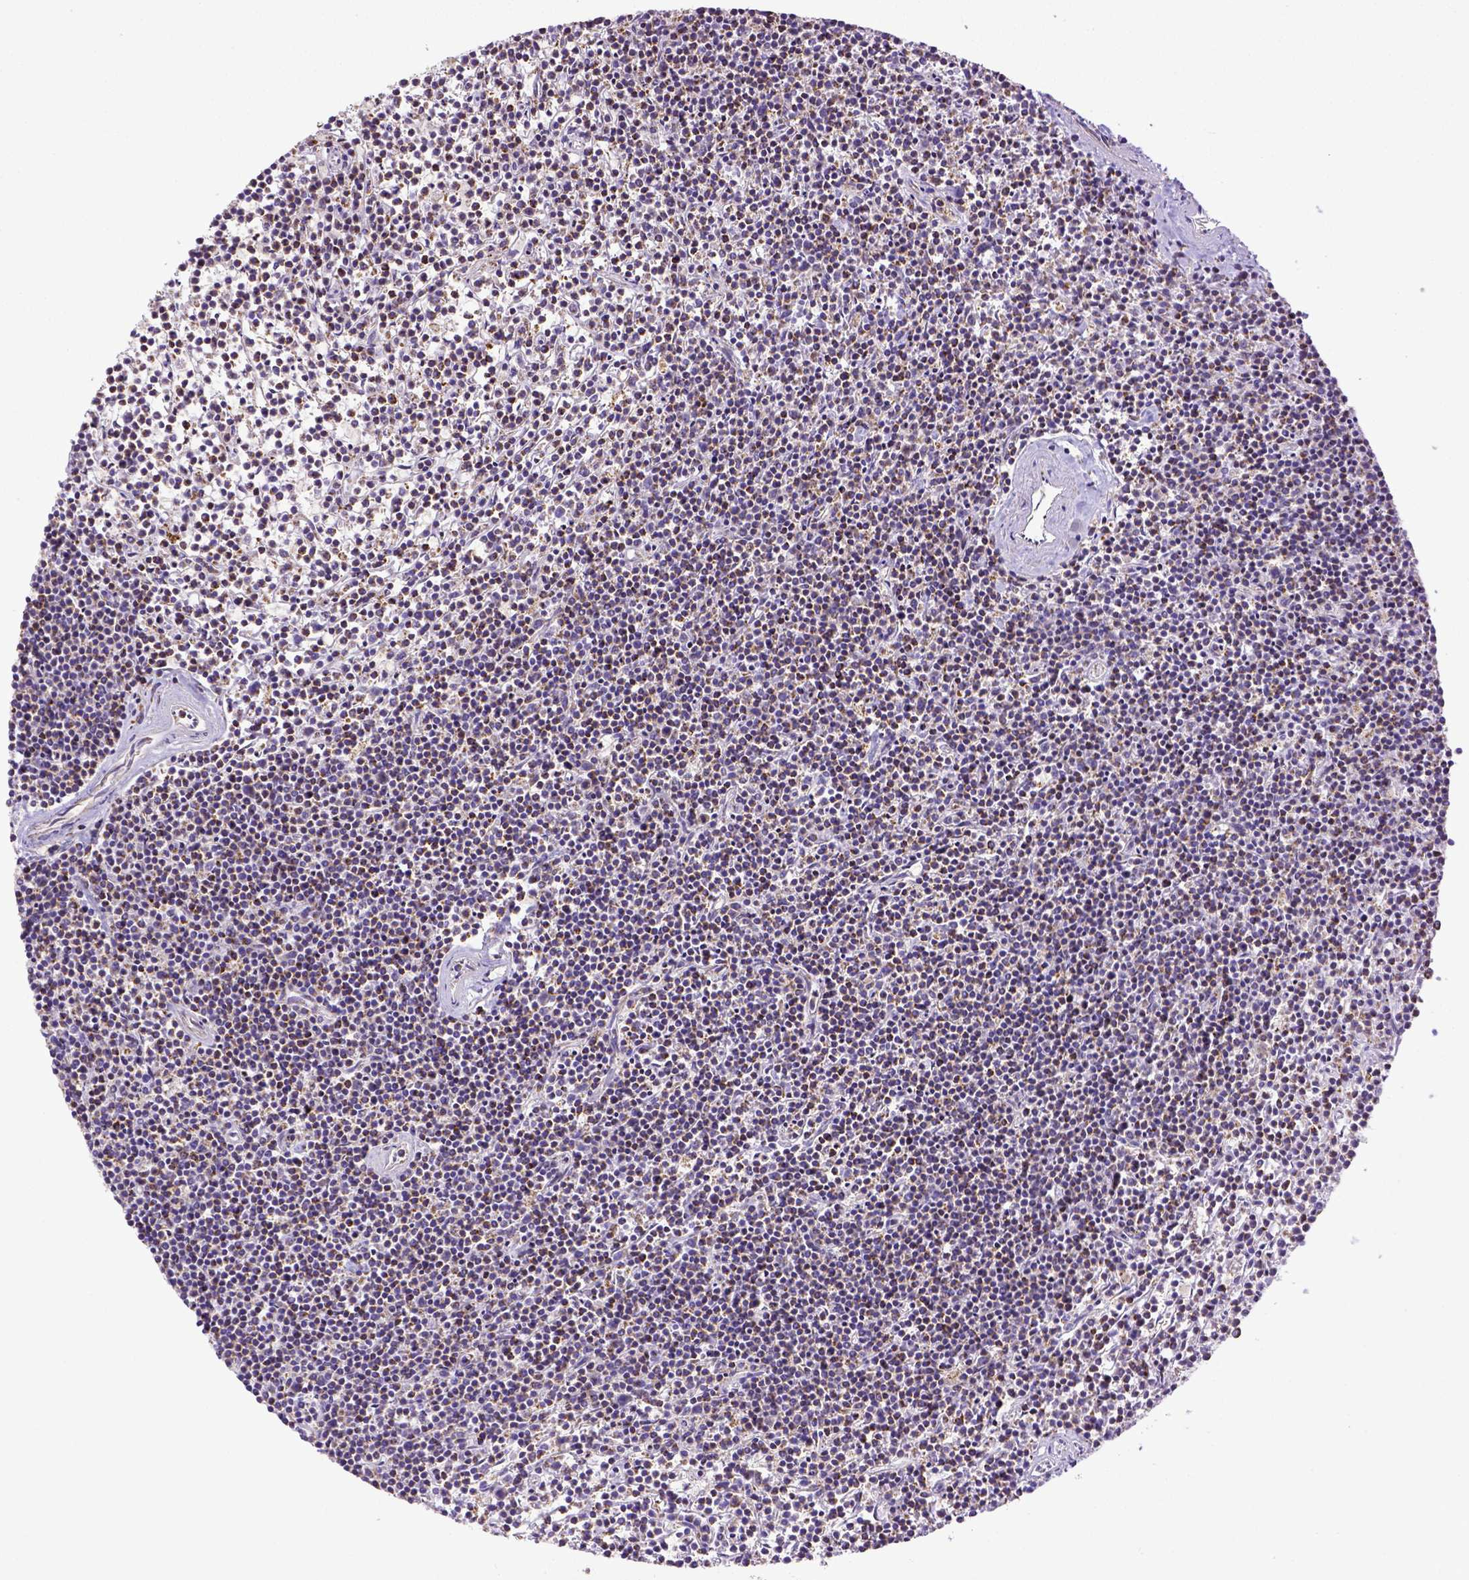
{"staining": {"intensity": "strong", "quantity": "25%-75%", "location": "cytoplasmic/membranous"}, "tissue": "lymphoma", "cell_type": "Tumor cells", "image_type": "cancer", "snomed": [{"axis": "morphology", "description": "Malignant lymphoma, non-Hodgkin's type, Low grade"}, {"axis": "topography", "description": "Spleen"}], "caption": "Protein expression analysis of human low-grade malignant lymphoma, non-Hodgkin's type reveals strong cytoplasmic/membranous positivity in approximately 25%-75% of tumor cells. (brown staining indicates protein expression, while blue staining denotes nuclei).", "gene": "MT-CO1", "patient": {"sex": "female", "age": 19}}